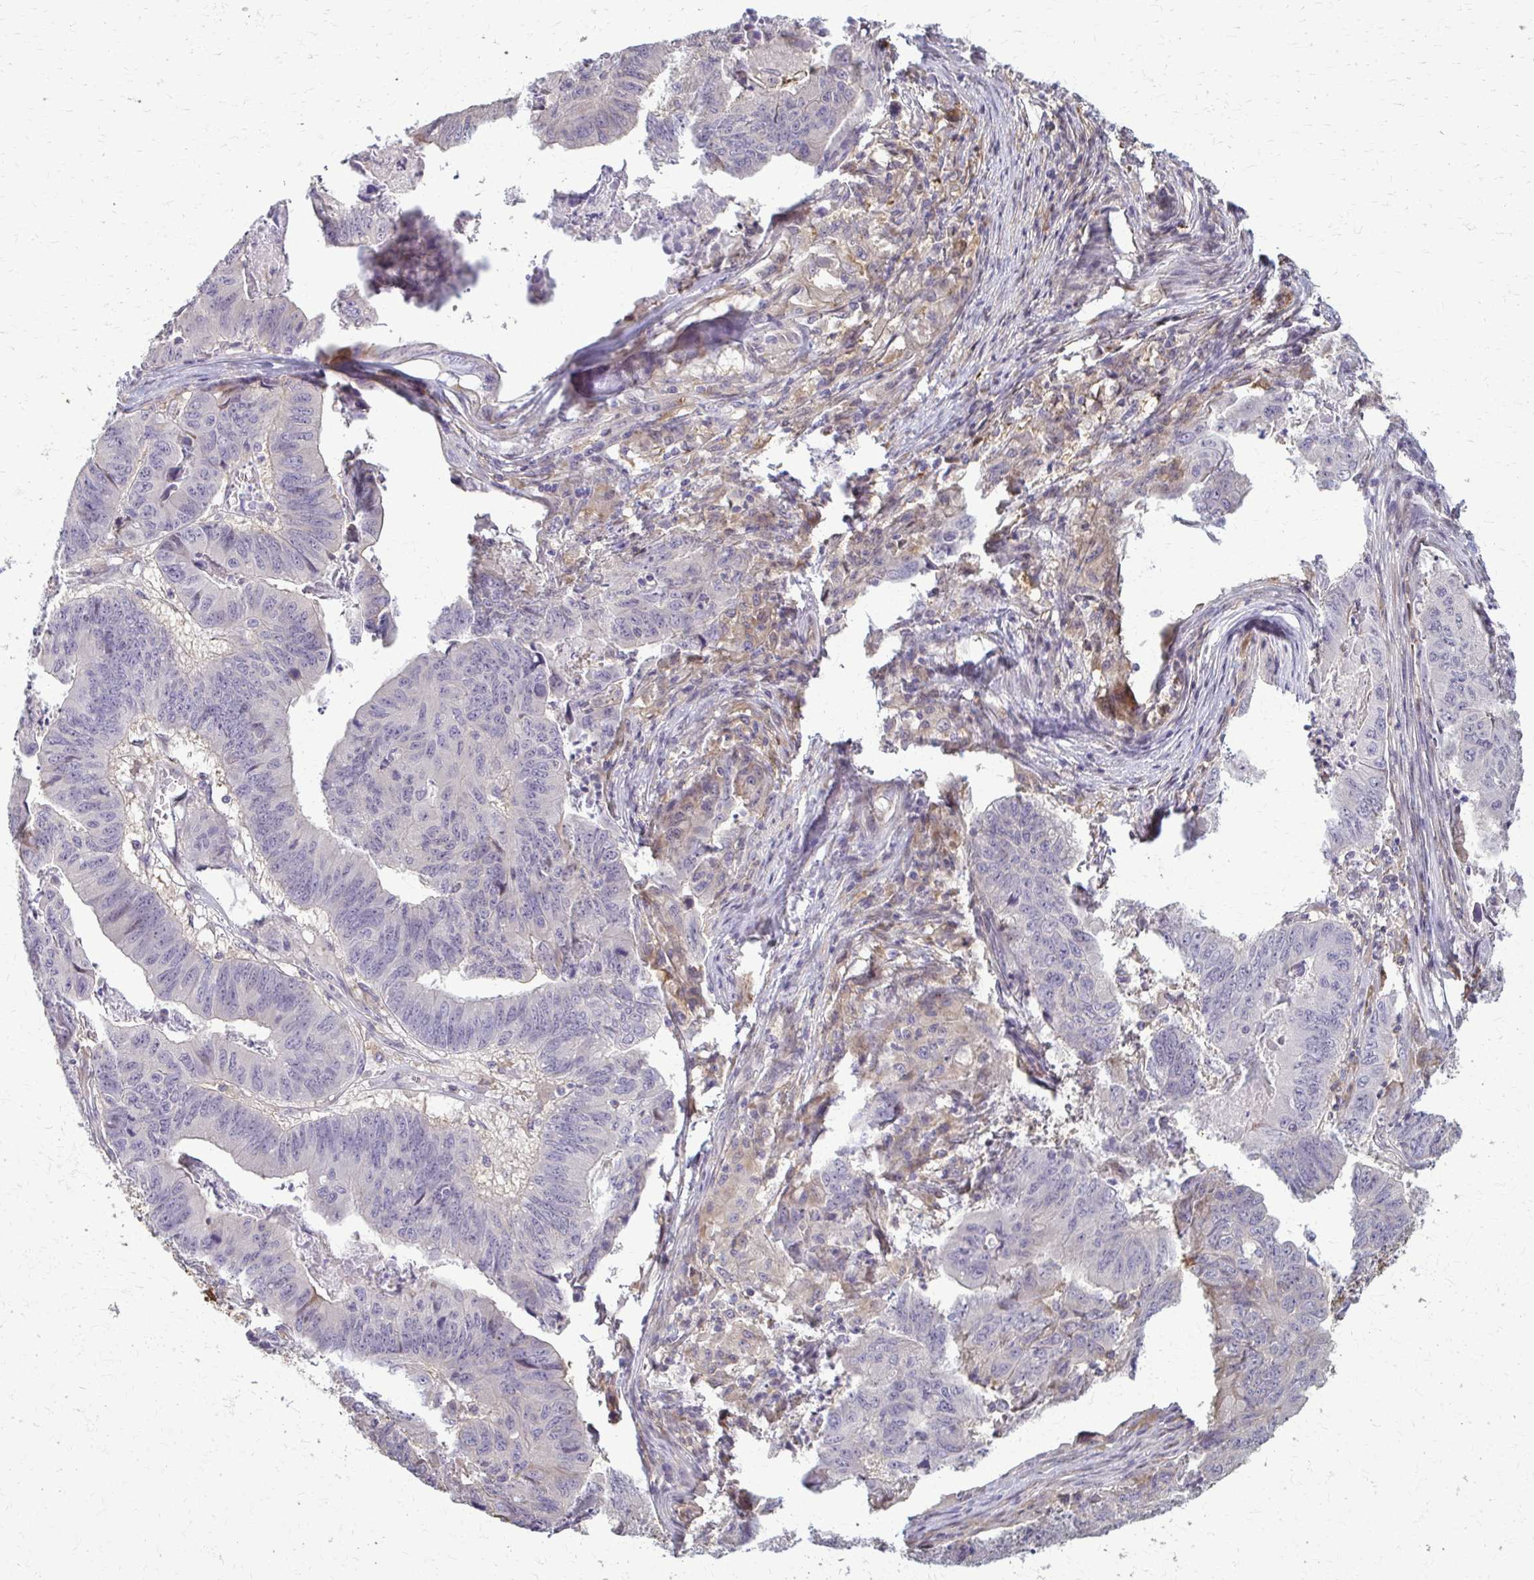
{"staining": {"intensity": "negative", "quantity": "none", "location": "none"}, "tissue": "stomach cancer", "cell_type": "Tumor cells", "image_type": "cancer", "snomed": [{"axis": "morphology", "description": "Adenocarcinoma, NOS"}, {"axis": "topography", "description": "Stomach, lower"}], "caption": "High magnification brightfield microscopy of adenocarcinoma (stomach) stained with DAB (brown) and counterstained with hematoxylin (blue): tumor cells show no significant expression.", "gene": "ZNF34", "patient": {"sex": "male", "age": 77}}